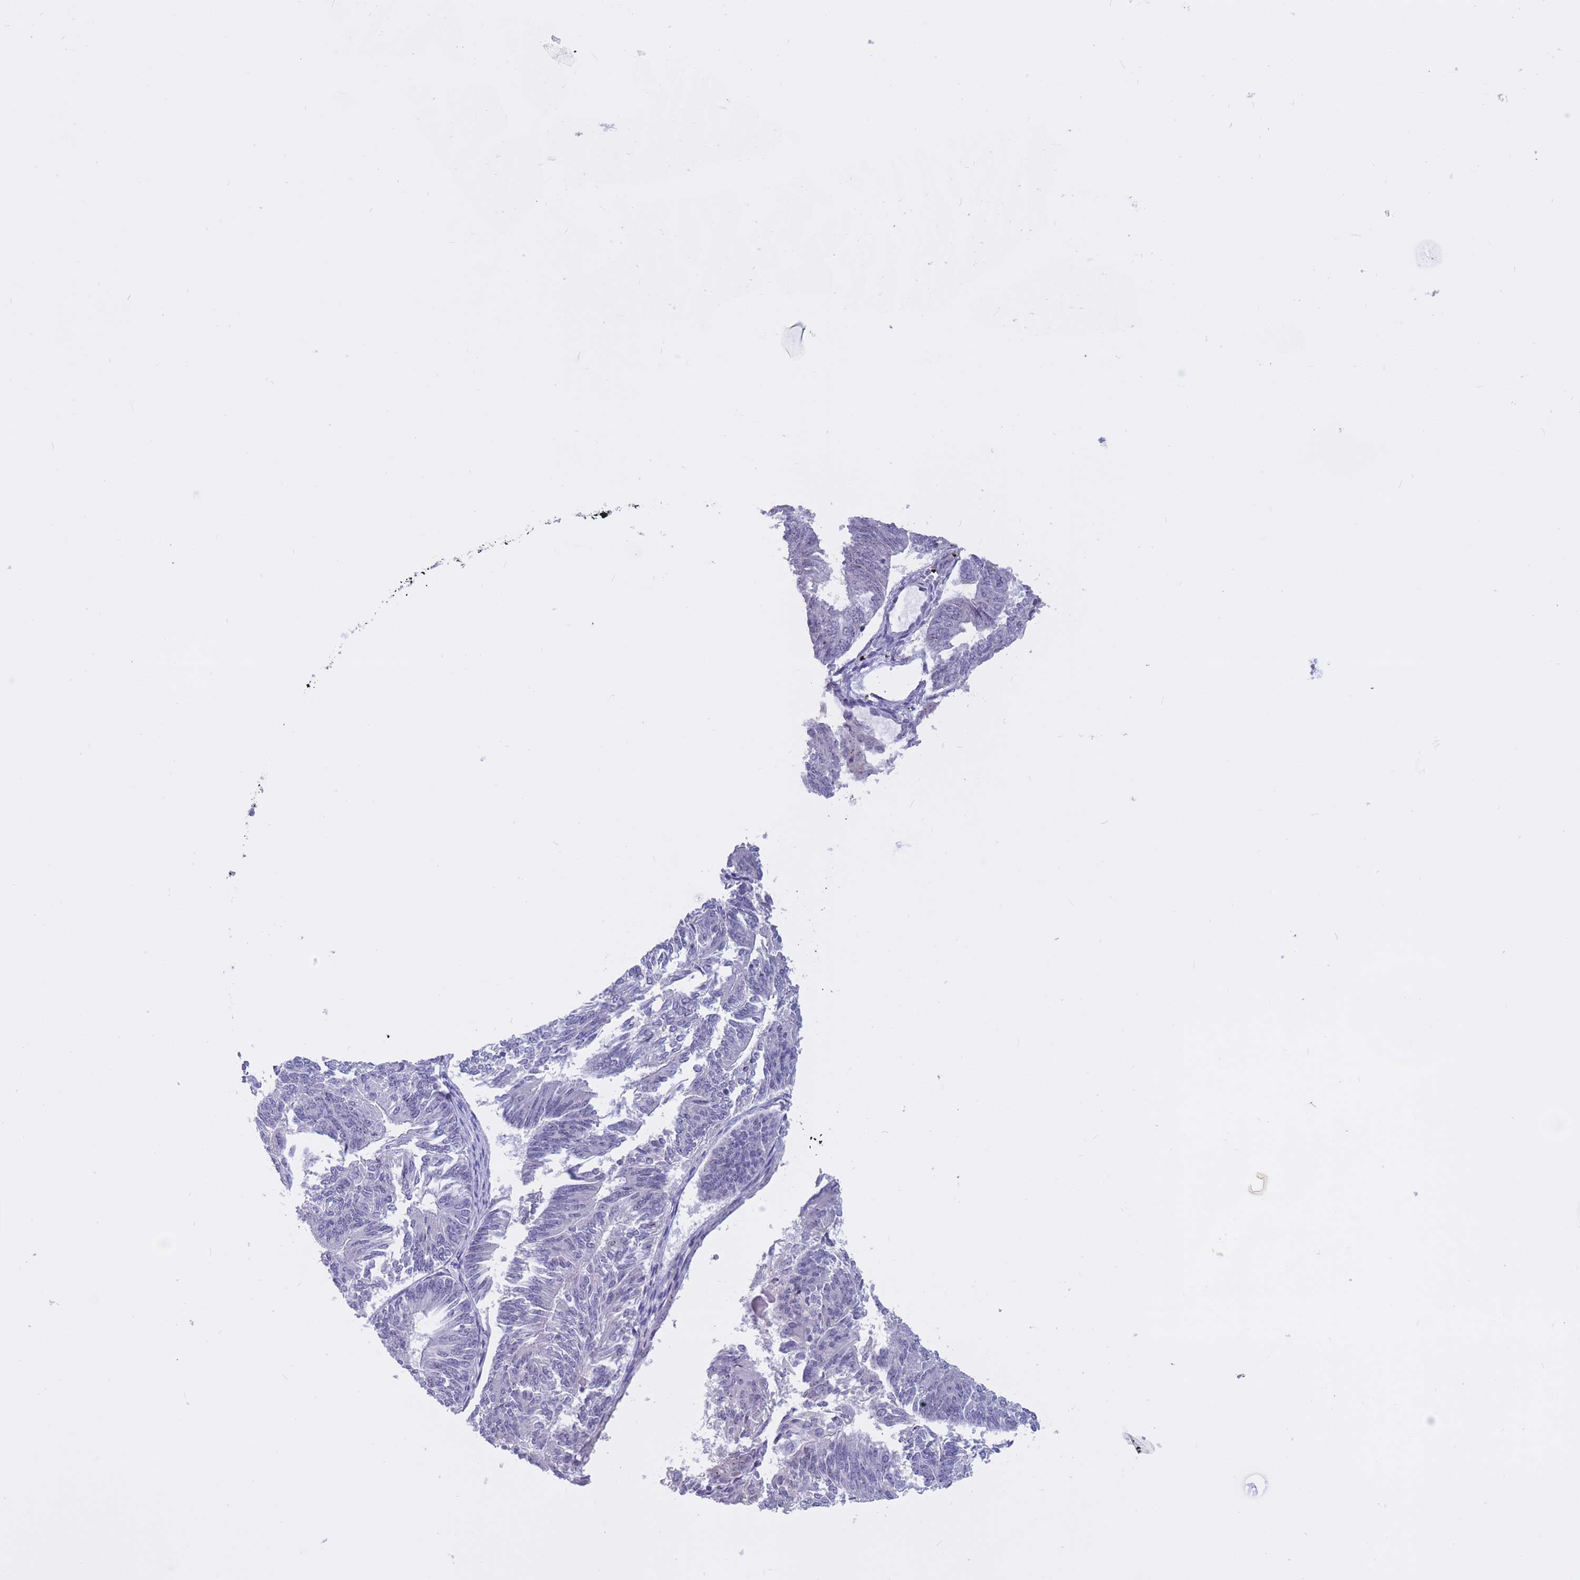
{"staining": {"intensity": "negative", "quantity": "none", "location": "none"}, "tissue": "endometrial cancer", "cell_type": "Tumor cells", "image_type": "cancer", "snomed": [{"axis": "morphology", "description": "Adenocarcinoma, NOS"}, {"axis": "topography", "description": "Endometrium"}], "caption": "A high-resolution micrograph shows IHC staining of endometrial cancer, which displays no significant staining in tumor cells.", "gene": "BOP1", "patient": {"sex": "female", "age": 58}}